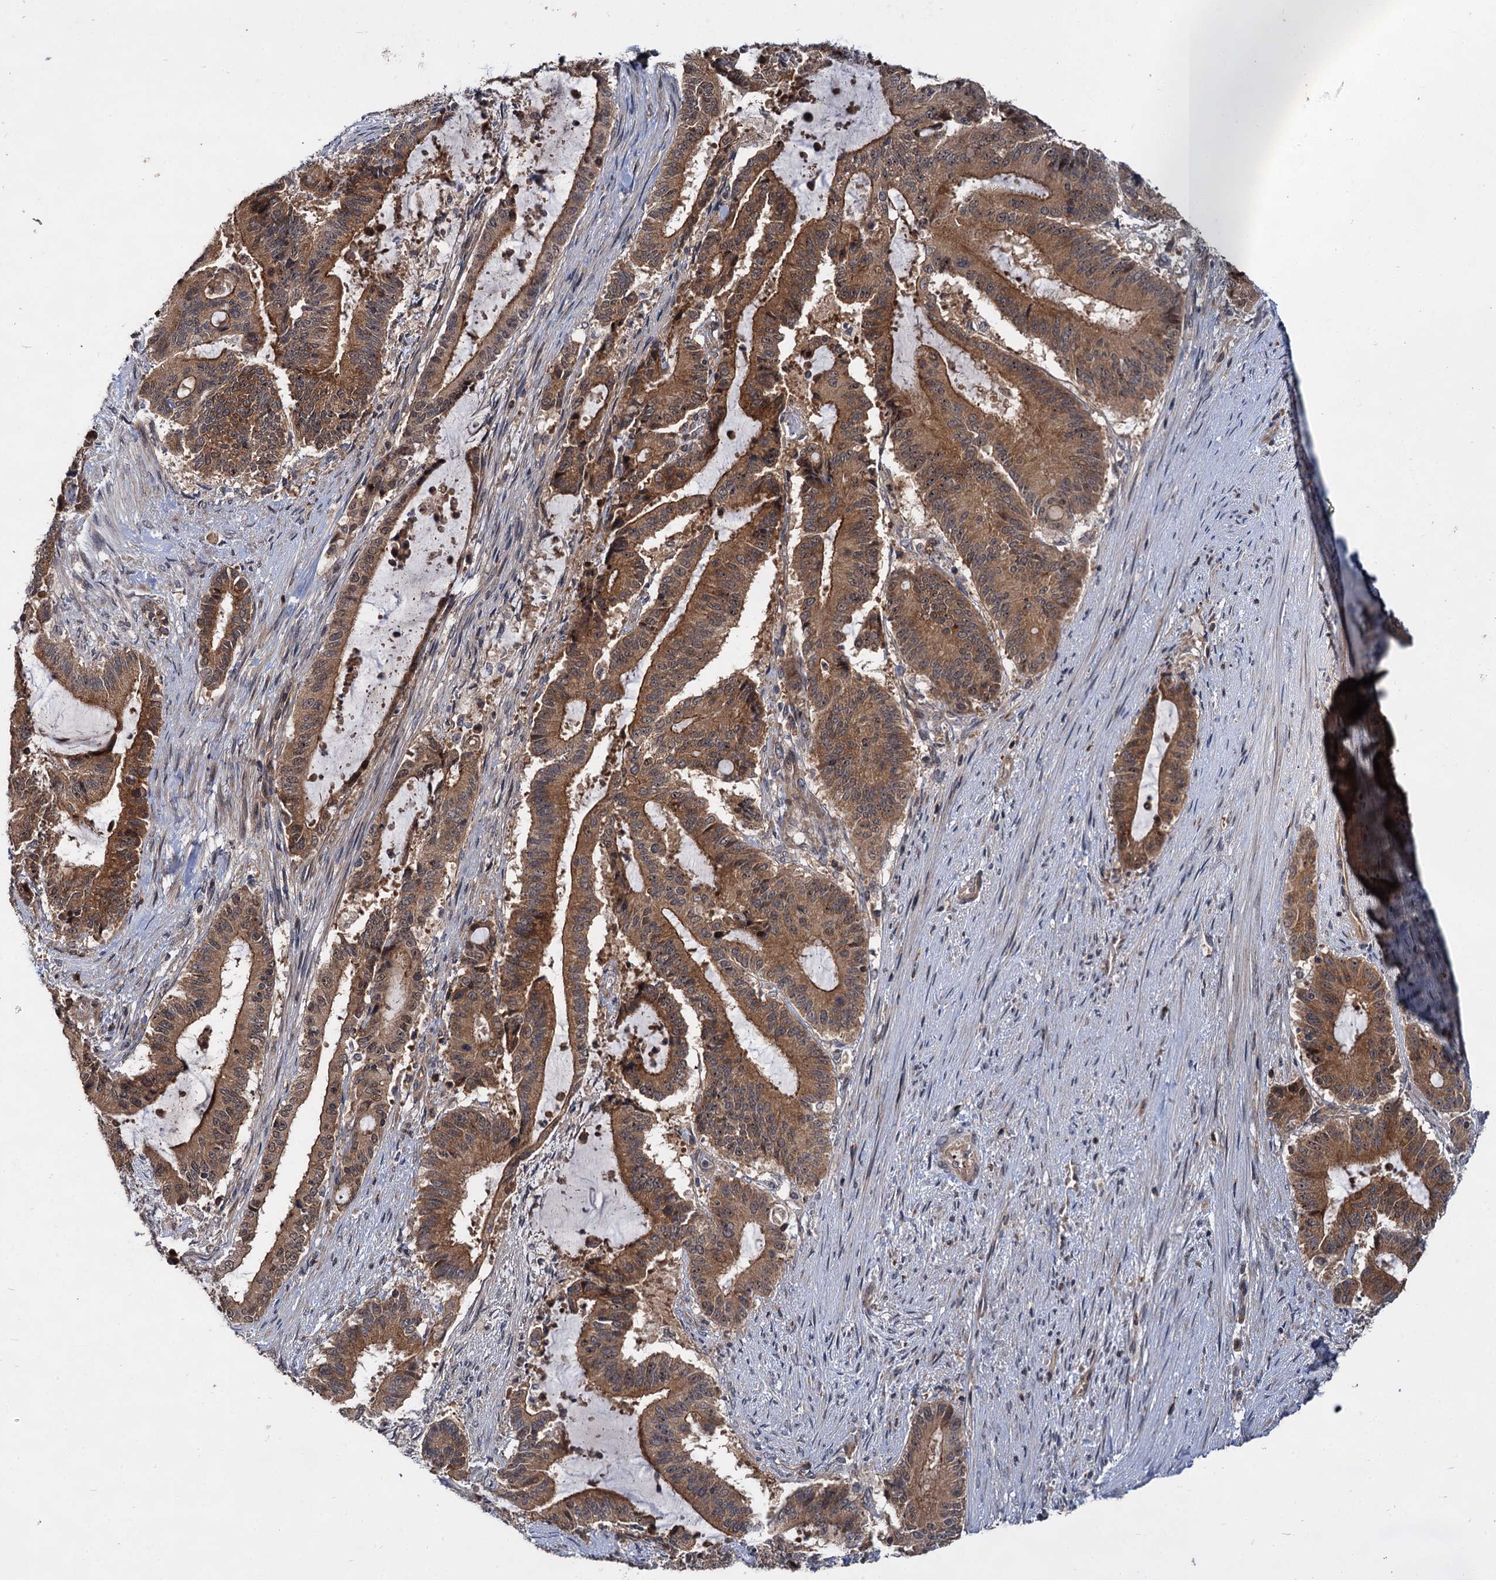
{"staining": {"intensity": "moderate", "quantity": ">75%", "location": "cytoplasmic/membranous,nuclear"}, "tissue": "liver cancer", "cell_type": "Tumor cells", "image_type": "cancer", "snomed": [{"axis": "morphology", "description": "Normal tissue, NOS"}, {"axis": "morphology", "description": "Cholangiocarcinoma"}, {"axis": "topography", "description": "Liver"}, {"axis": "topography", "description": "Peripheral nerve tissue"}], "caption": "Tumor cells display medium levels of moderate cytoplasmic/membranous and nuclear expression in approximately >75% of cells in human liver cancer. (IHC, brightfield microscopy, high magnification).", "gene": "ABLIM1", "patient": {"sex": "female", "age": 73}}